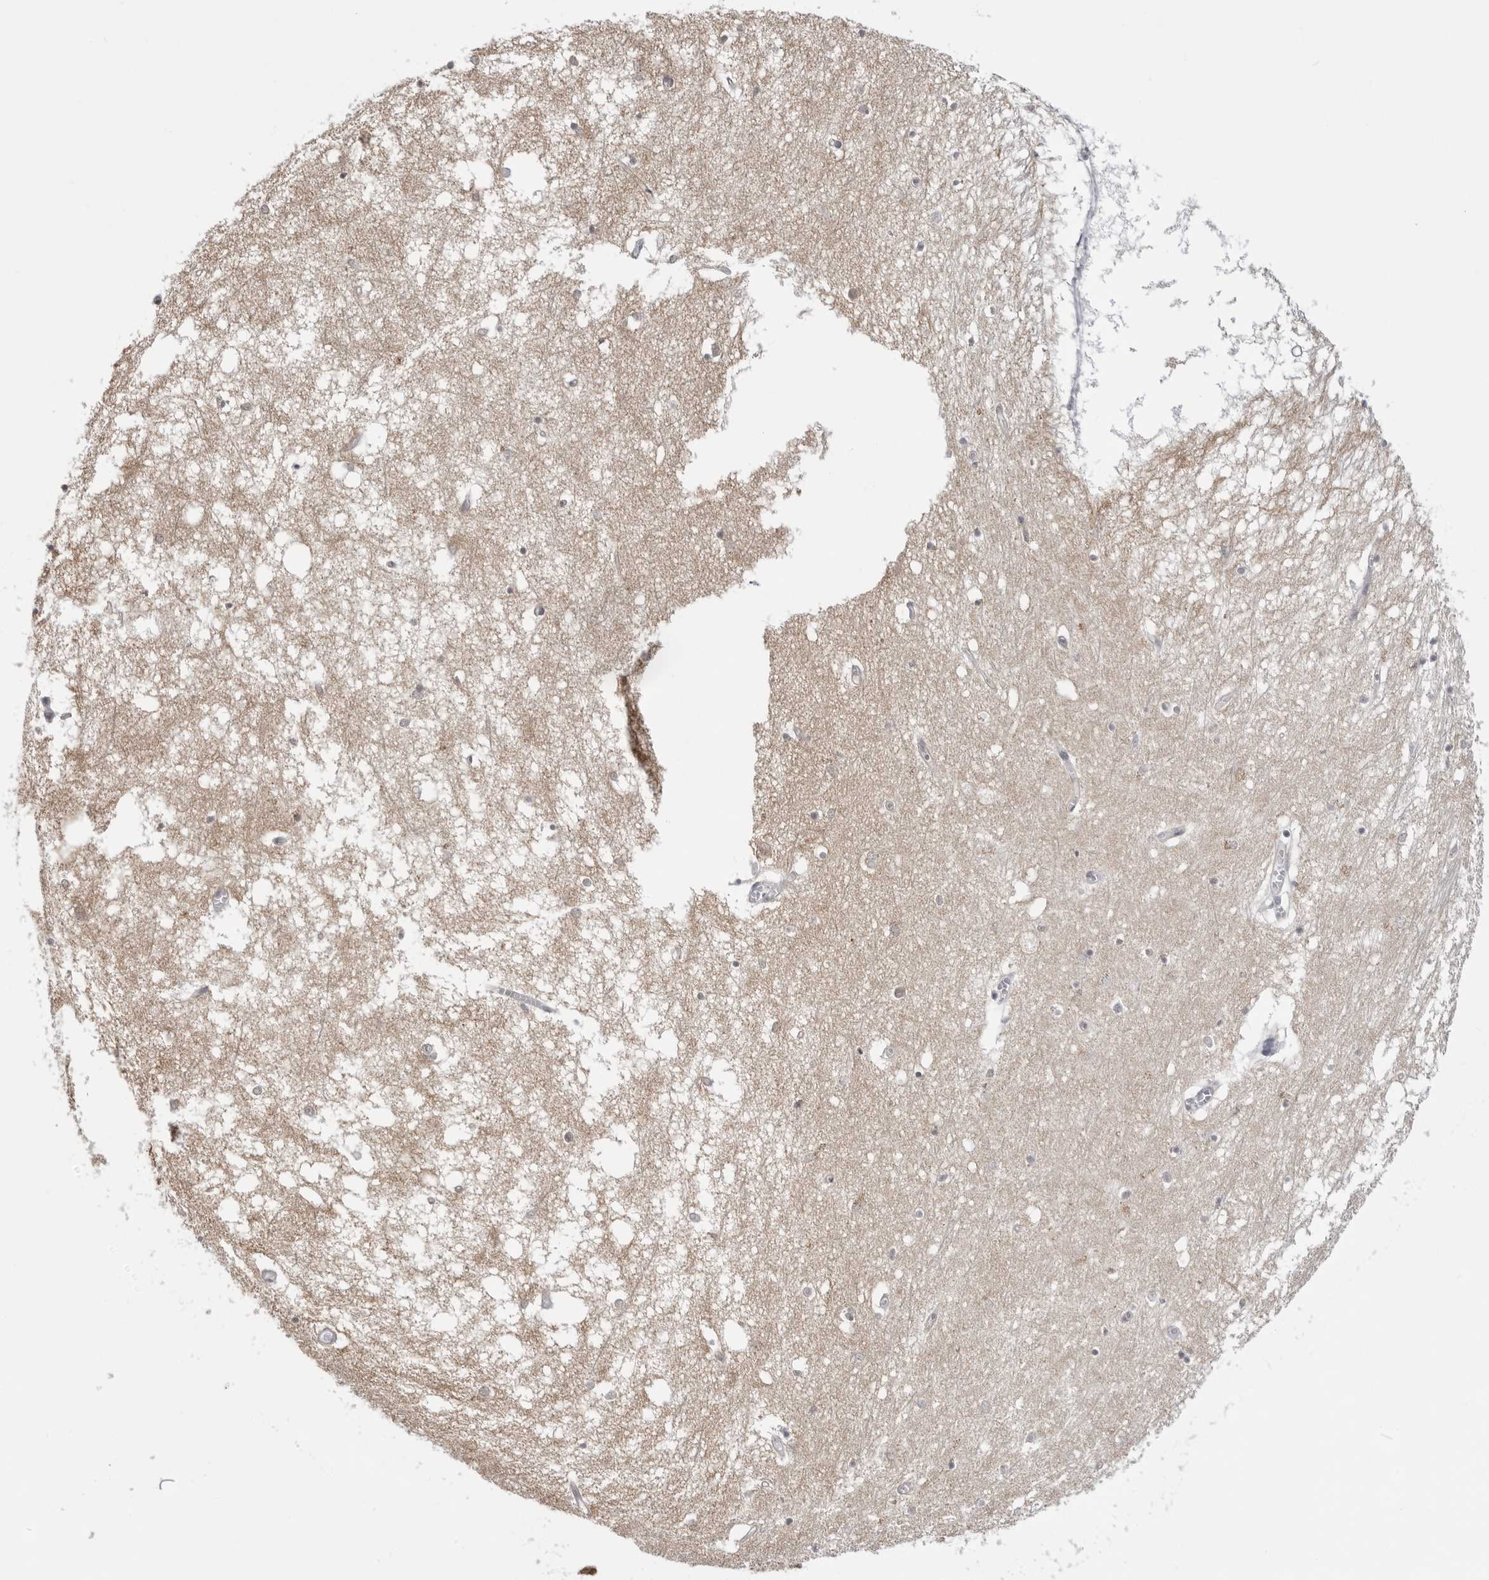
{"staining": {"intensity": "weak", "quantity": "<25%", "location": "cytoplasmic/membranous"}, "tissue": "hippocampus", "cell_type": "Glial cells", "image_type": "normal", "snomed": [{"axis": "morphology", "description": "Normal tissue, NOS"}, {"axis": "topography", "description": "Hippocampus"}], "caption": "High magnification brightfield microscopy of unremarkable hippocampus stained with DAB (3,3'-diaminobenzidine) (brown) and counterstained with hematoxylin (blue): glial cells show no significant positivity.", "gene": "FH", "patient": {"sex": "male", "age": 70}}